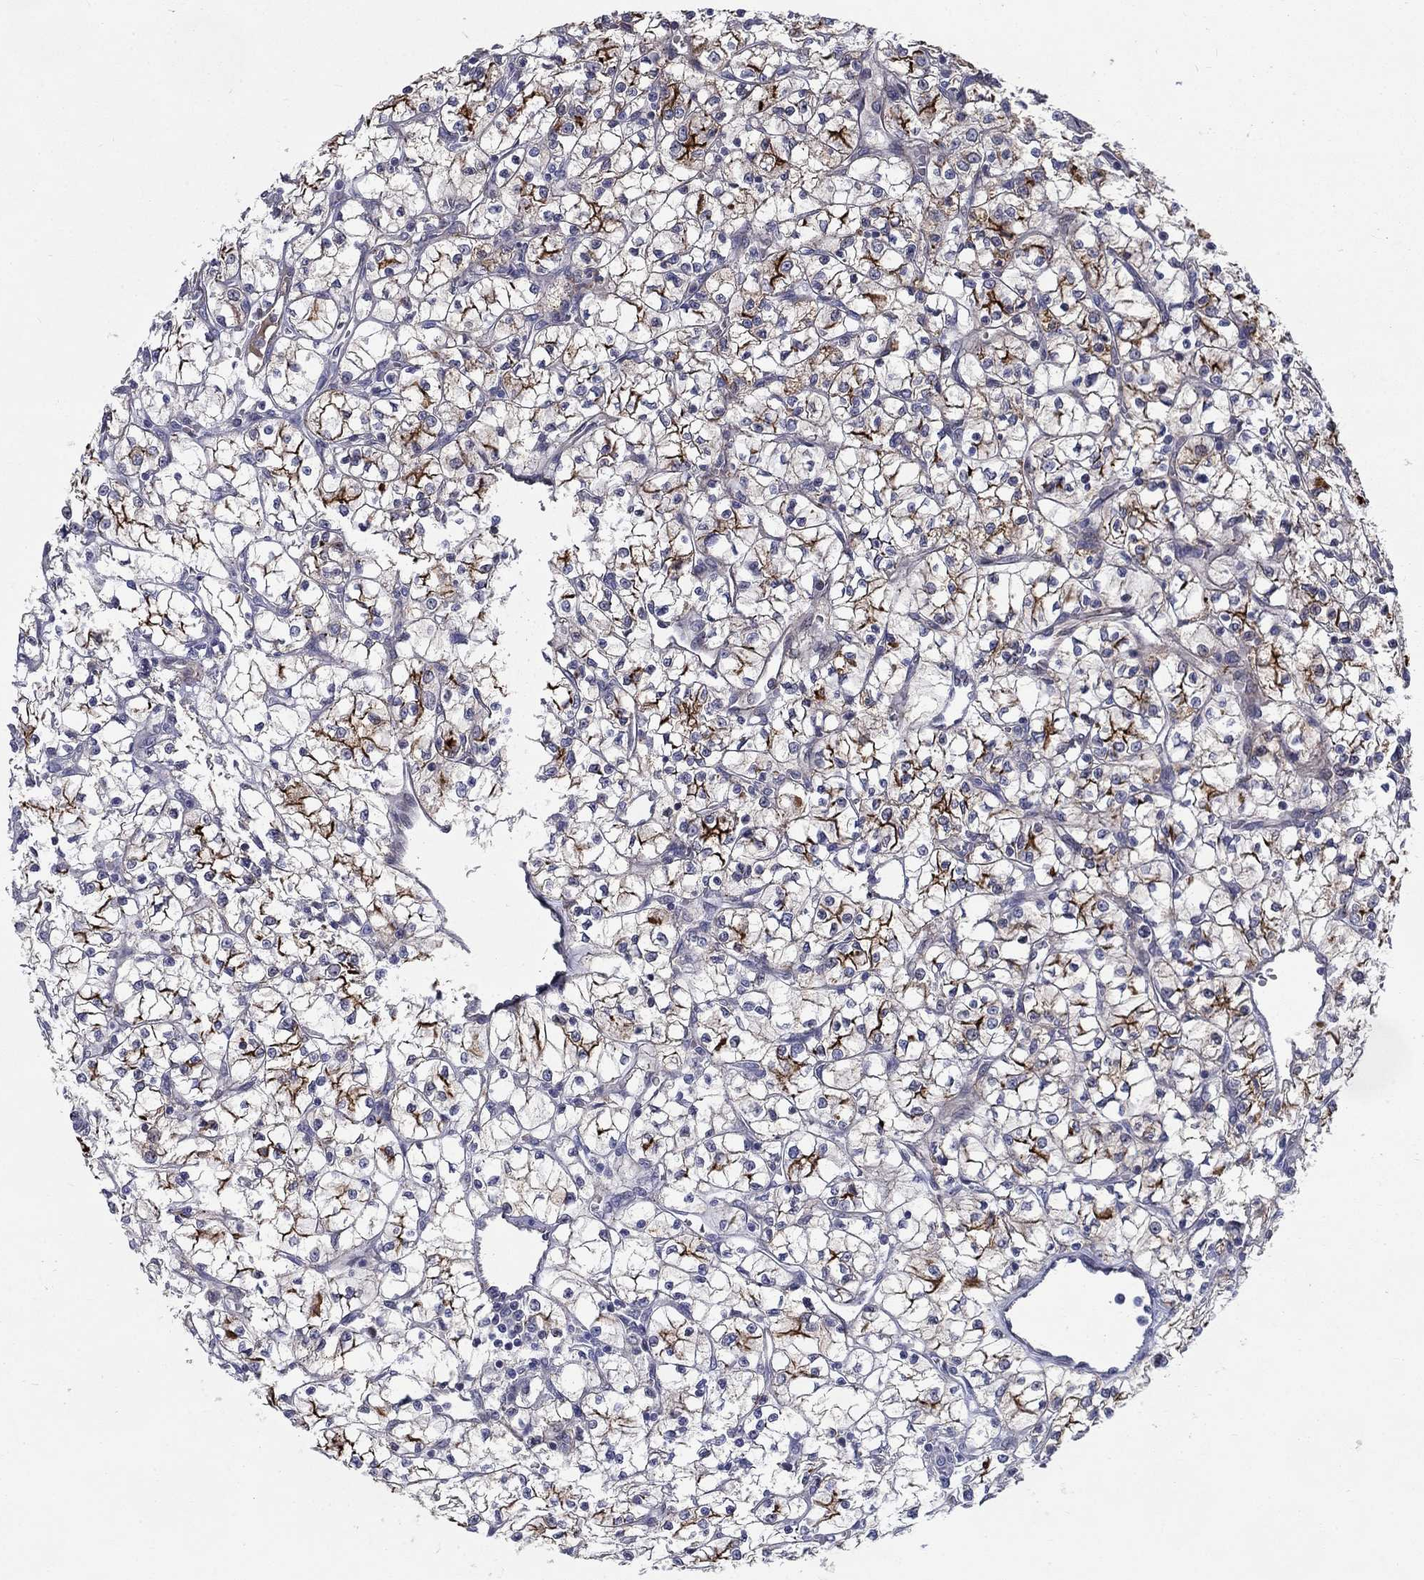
{"staining": {"intensity": "strong", "quantity": "25%-75%", "location": "cytoplasmic/membranous"}, "tissue": "renal cancer", "cell_type": "Tumor cells", "image_type": "cancer", "snomed": [{"axis": "morphology", "description": "Adenocarcinoma, NOS"}, {"axis": "topography", "description": "Kidney"}], "caption": "Renal adenocarcinoma stained for a protein exhibits strong cytoplasmic/membranous positivity in tumor cells.", "gene": "SLC1A1", "patient": {"sex": "female", "age": 64}}